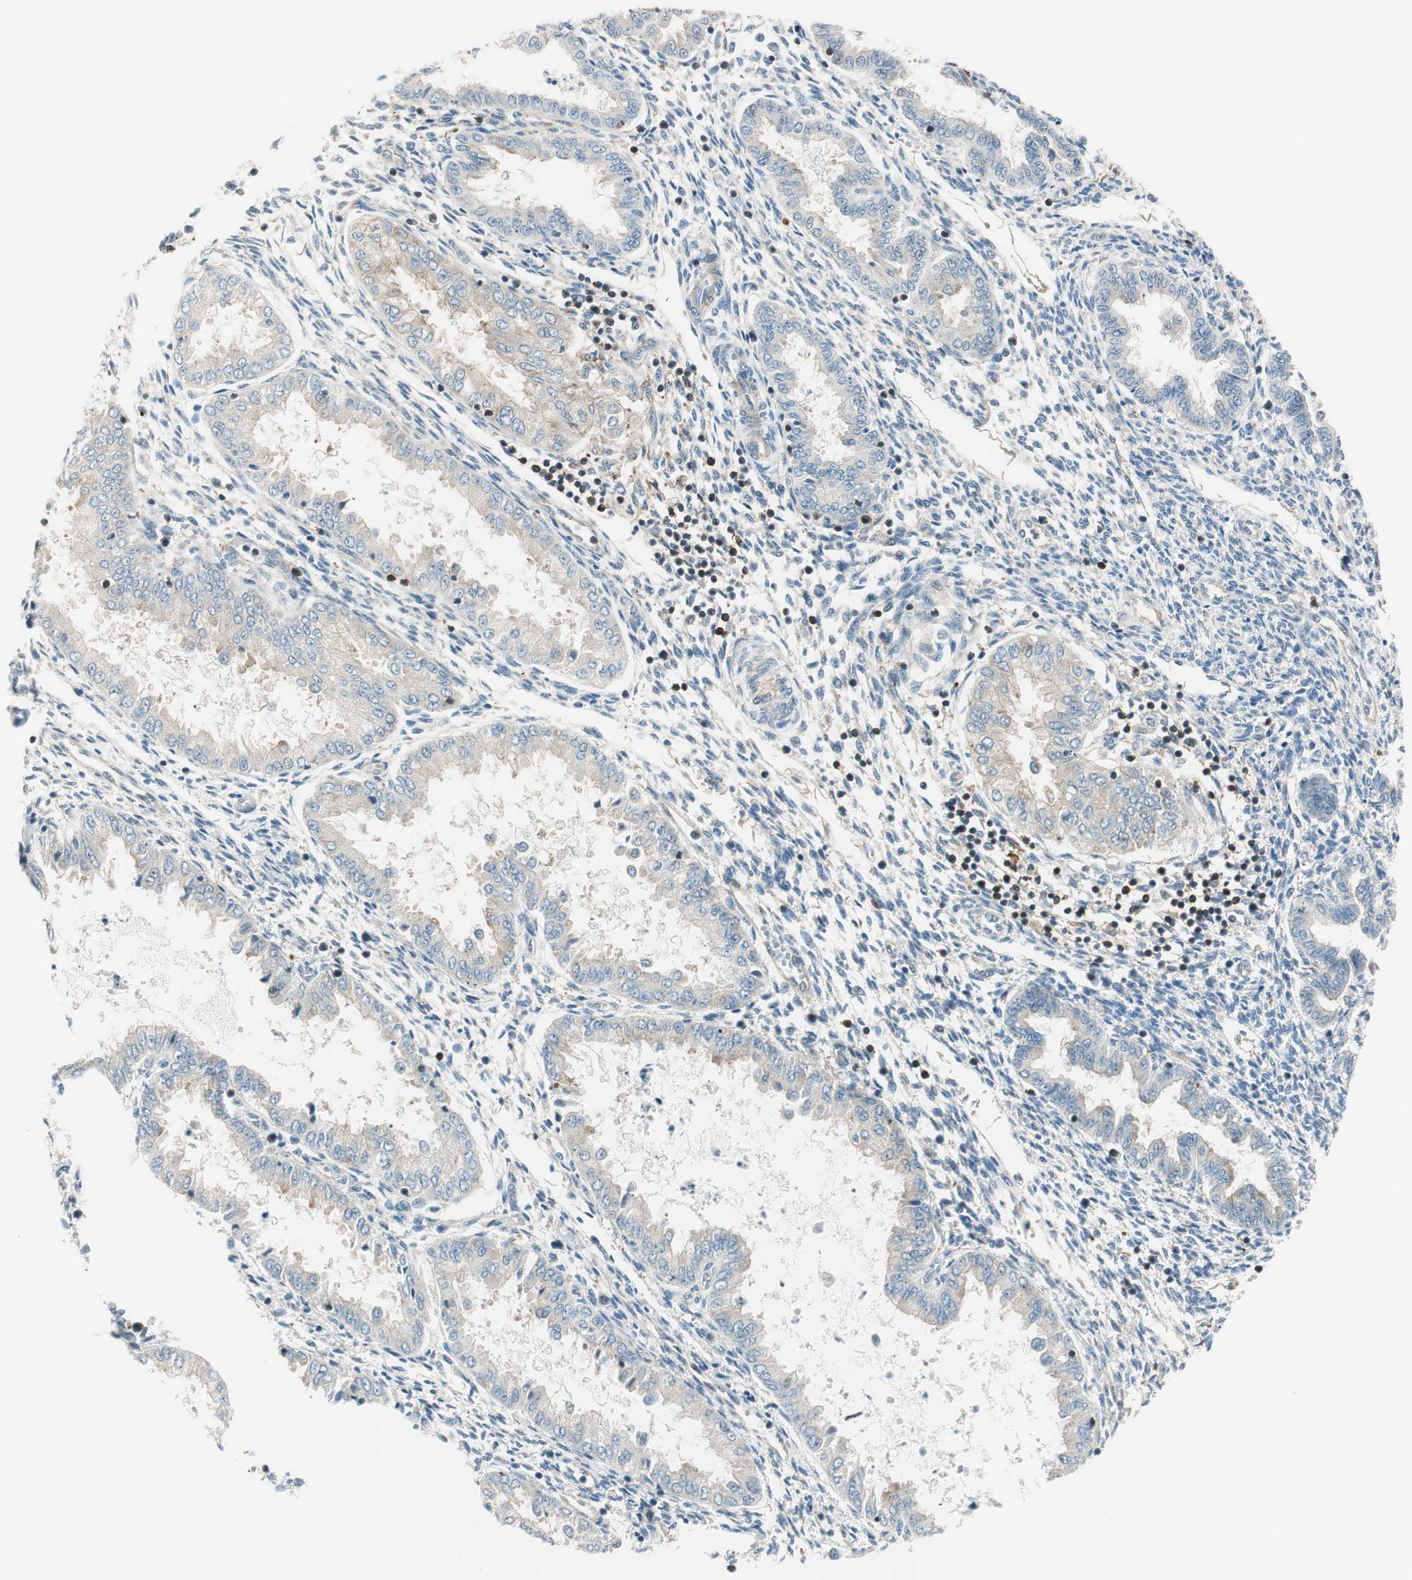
{"staining": {"intensity": "moderate", "quantity": "<25%", "location": "cytoplasmic/membranous"}, "tissue": "endometrium", "cell_type": "Cells in endometrial stroma", "image_type": "normal", "snomed": [{"axis": "morphology", "description": "Normal tissue, NOS"}, {"axis": "topography", "description": "Endometrium"}], "caption": "Benign endometrium shows moderate cytoplasmic/membranous staining in approximately <25% of cells in endometrial stroma Nuclei are stained in blue..", "gene": "PI4K2B", "patient": {"sex": "female", "age": 33}}